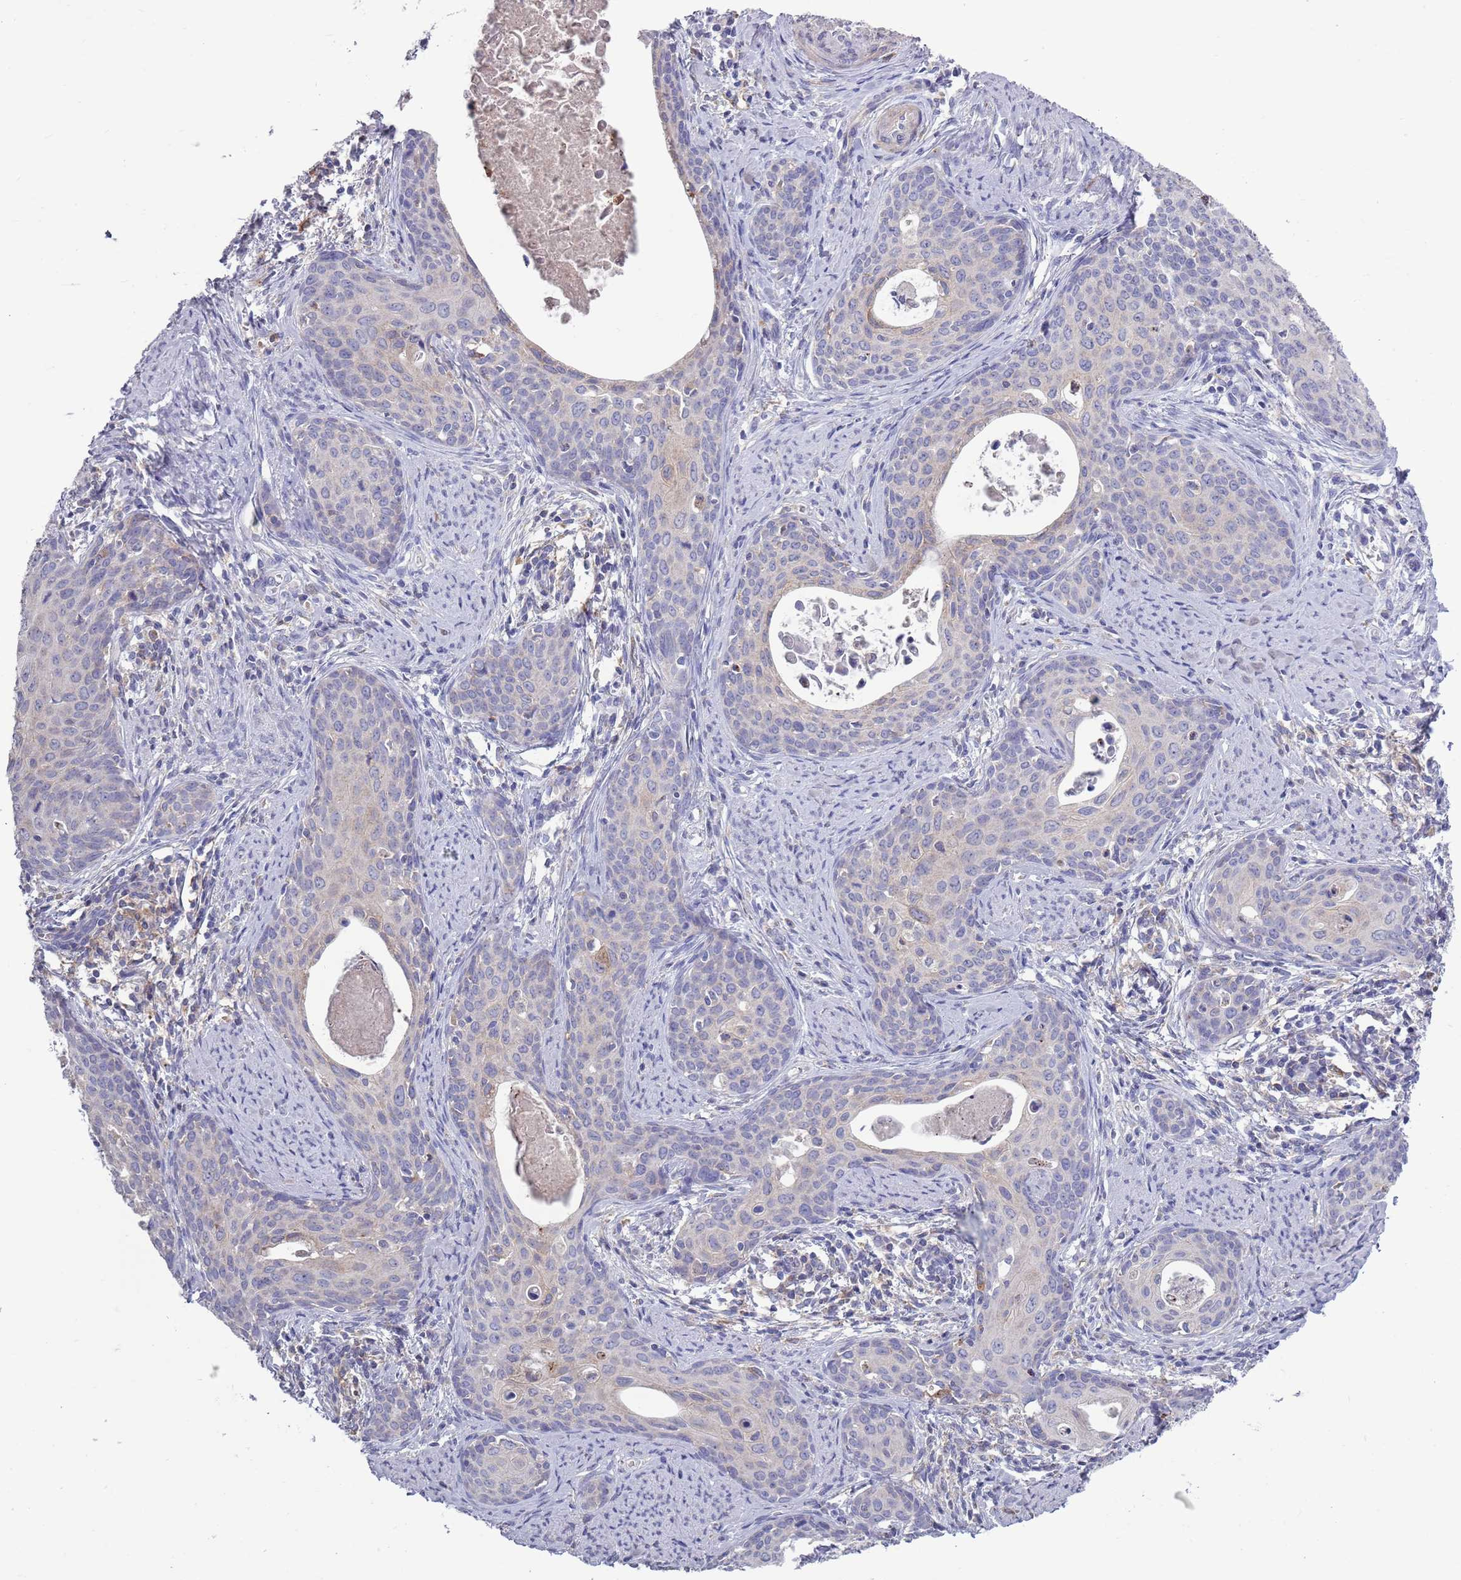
{"staining": {"intensity": "negative", "quantity": "none", "location": "none"}, "tissue": "cervical cancer", "cell_type": "Tumor cells", "image_type": "cancer", "snomed": [{"axis": "morphology", "description": "Squamous cell carcinoma, NOS"}, {"axis": "topography", "description": "Cervix"}], "caption": "Cervical cancer (squamous cell carcinoma) was stained to show a protein in brown. There is no significant staining in tumor cells.", "gene": "ACSBG1", "patient": {"sex": "female", "age": 46}}